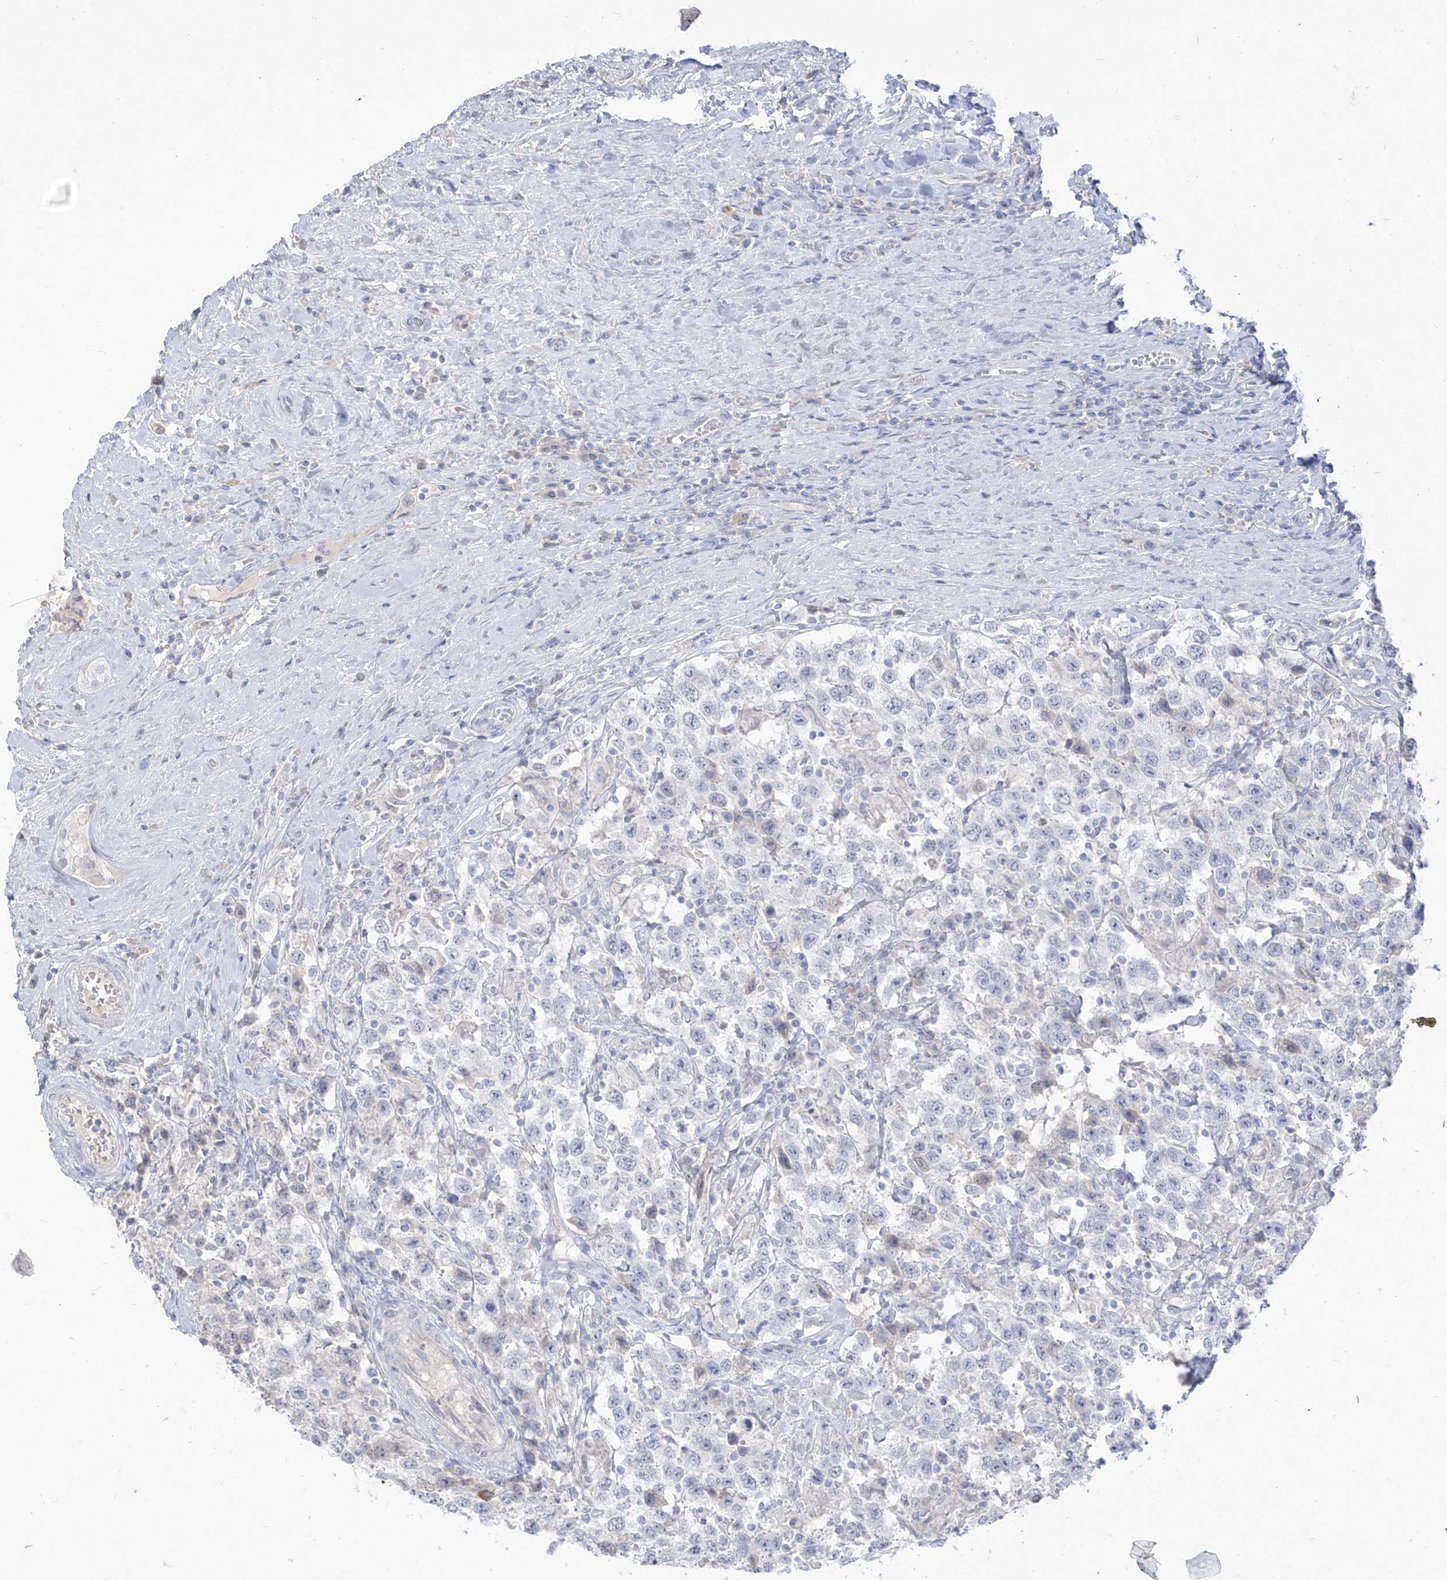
{"staining": {"intensity": "negative", "quantity": "none", "location": "none"}, "tissue": "testis cancer", "cell_type": "Tumor cells", "image_type": "cancer", "snomed": [{"axis": "morphology", "description": "Seminoma, NOS"}, {"axis": "topography", "description": "Testis"}], "caption": "The histopathology image shows no staining of tumor cells in testis cancer (seminoma).", "gene": "TGM4", "patient": {"sex": "male", "age": 41}}